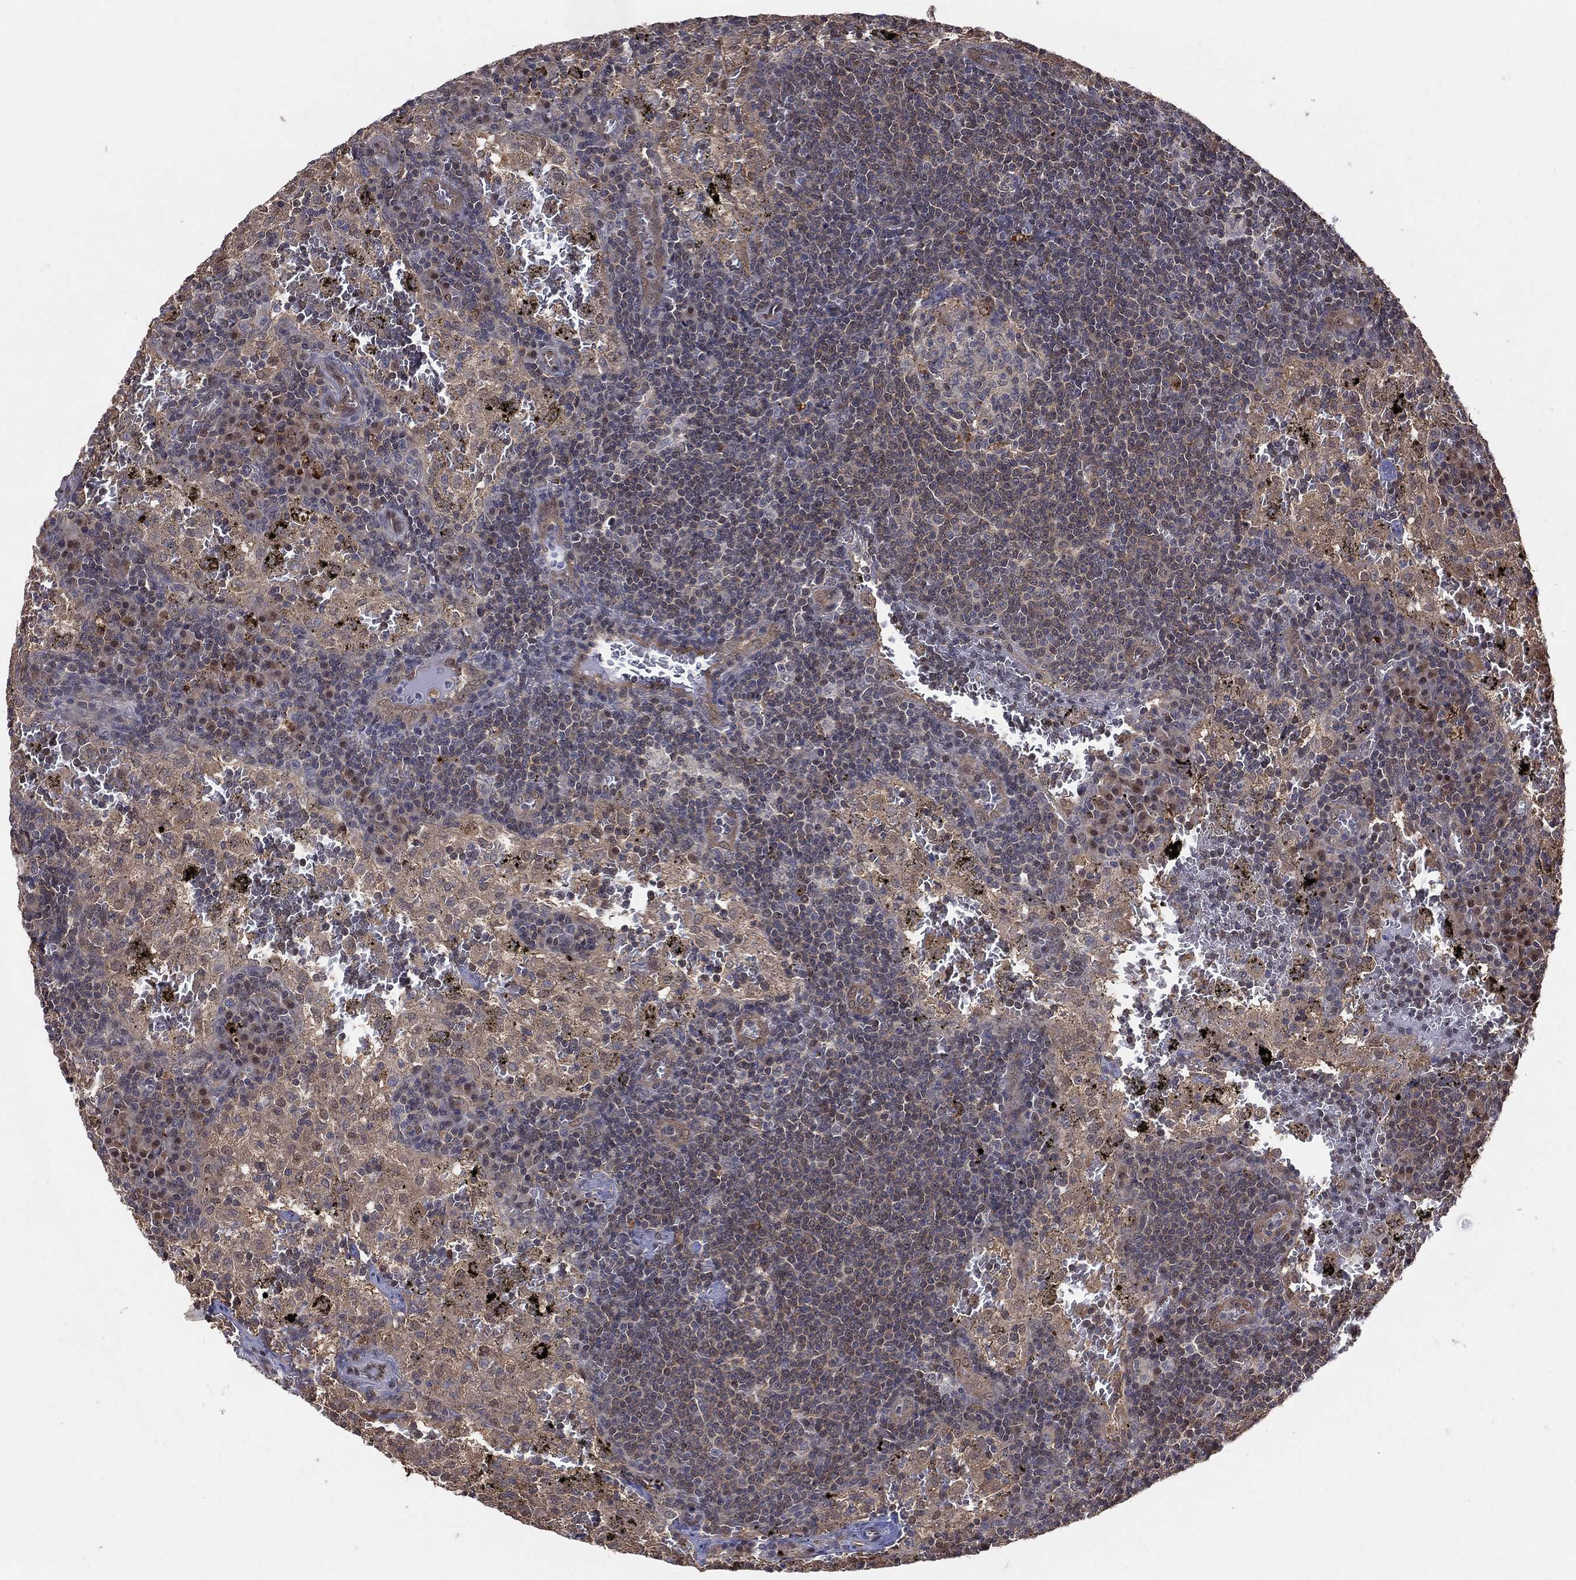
{"staining": {"intensity": "moderate", "quantity": "25%-75%", "location": "cytoplasmic/membranous"}, "tissue": "lymph node", "cell_type": "Germinal center cells", "image_type": "normal", "snomed": [{"axis": "morphology", "description": "Normal tissue, NOS"}, {"axis": "topography", "description": "Lymph node"}], "caption": "Immunohistochemical staining of benign lymph node reveals medium levels of moderate cytoplasmic/membranous staining in approximately 25%-75% of germinal center cells.", "gene": "GMPR2", "patient": {"sex": "male", "age": 62}}